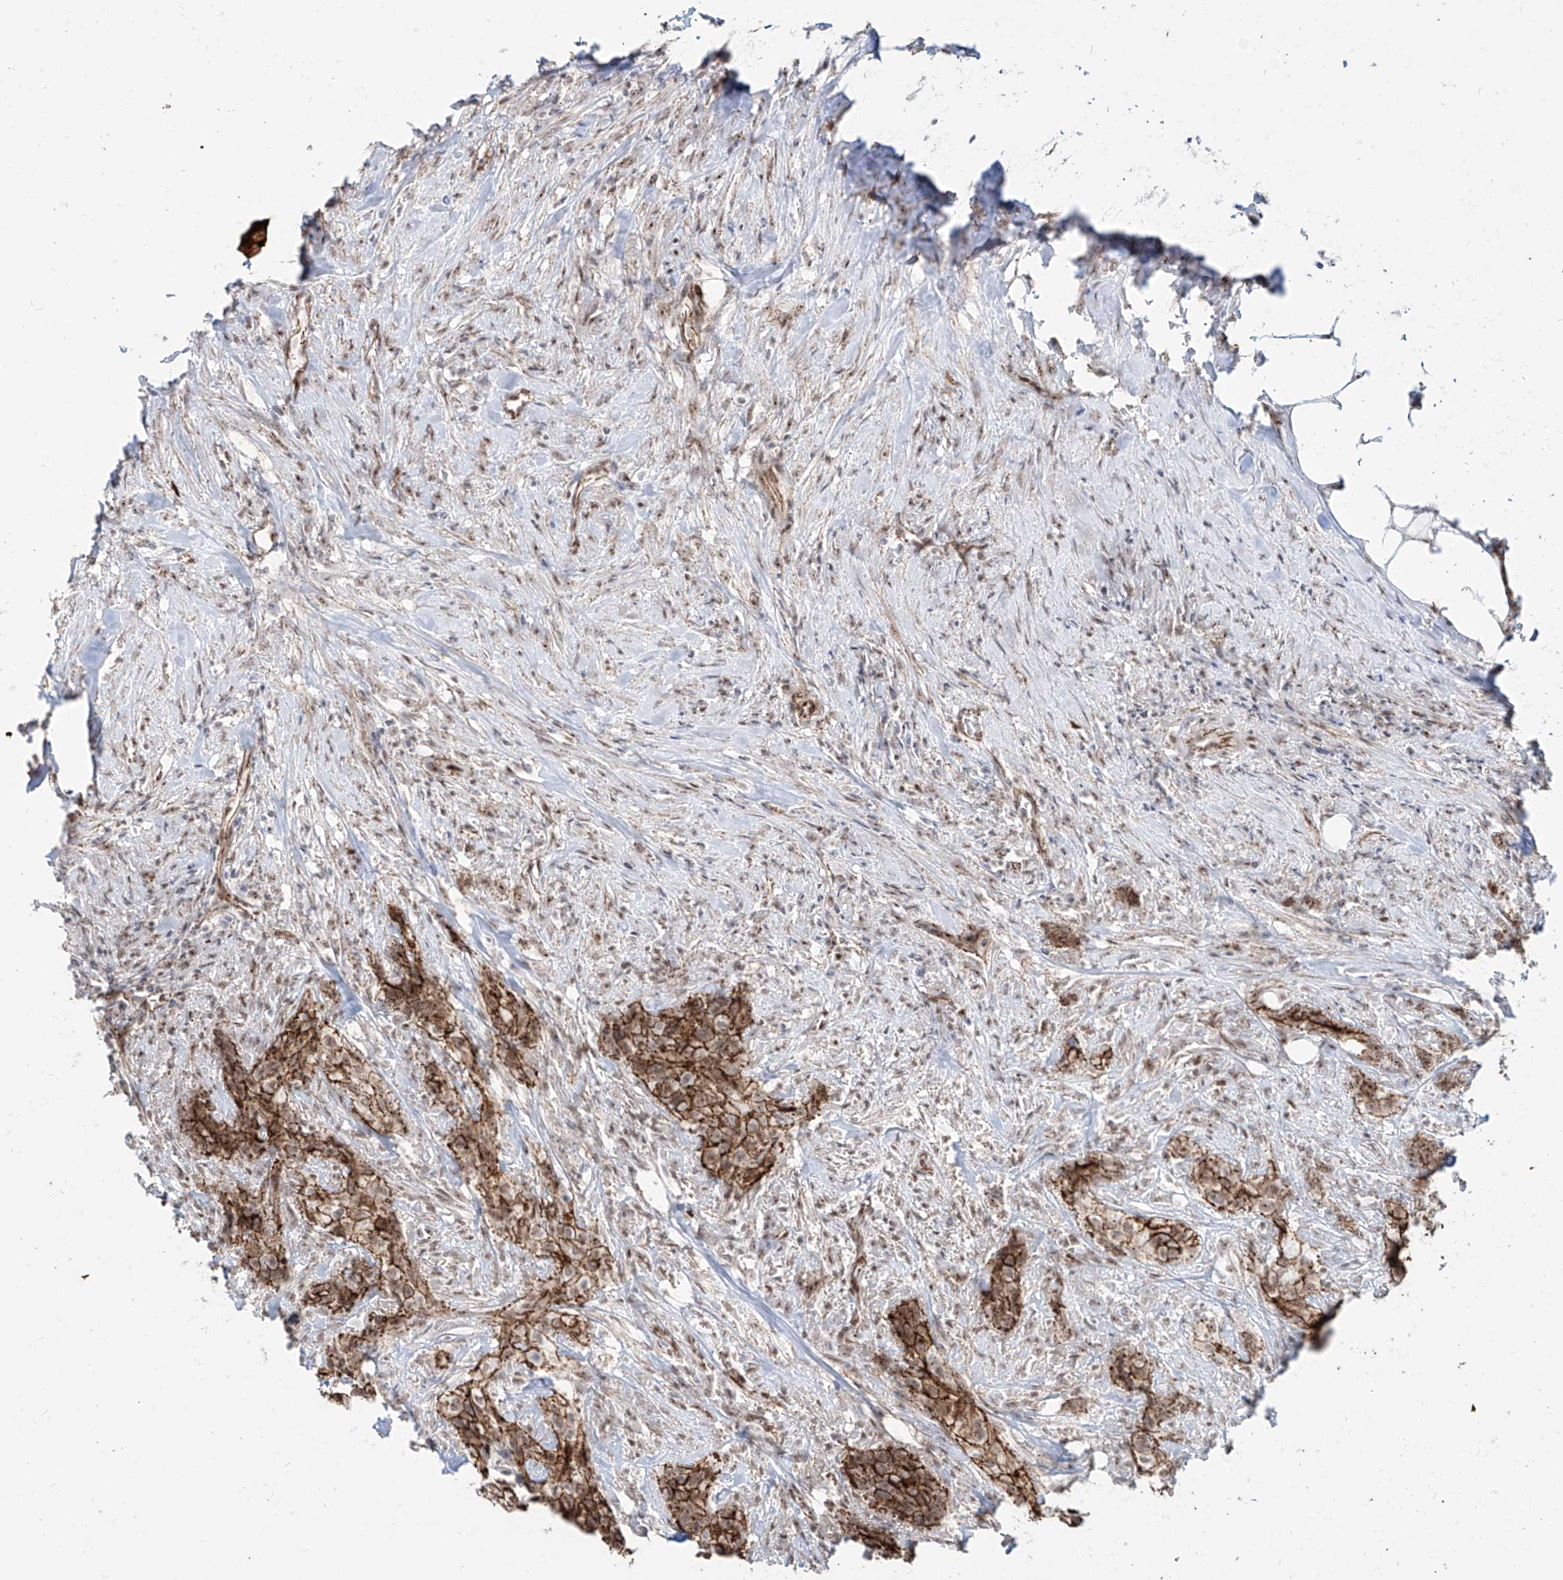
{"staining": {"intensity": "strong", "quantity": ">75%", "location": "cytoplasmic/membranous,nuclear"}, "tissue": "urothelial cancer", "cell_type": "Tumor cells", "image_type": "cancer", "snomed": [{"axis": "morphology", "description": "Urothelial carcinoma, High grade"}, {"axis": "topography", "description": "Urinary bladder"}], "caption": "High-grade urothelial carcinoma stained for a protein shows strong cytoplasmic/membranous and nuclear positivity in tumor cells. (DAB (3,3'-diaminobenzidine) IHC with brightfield microscopy, high magnification).", "gene": "ZNF710", "patient": {"sex": "male", "age": 35}}